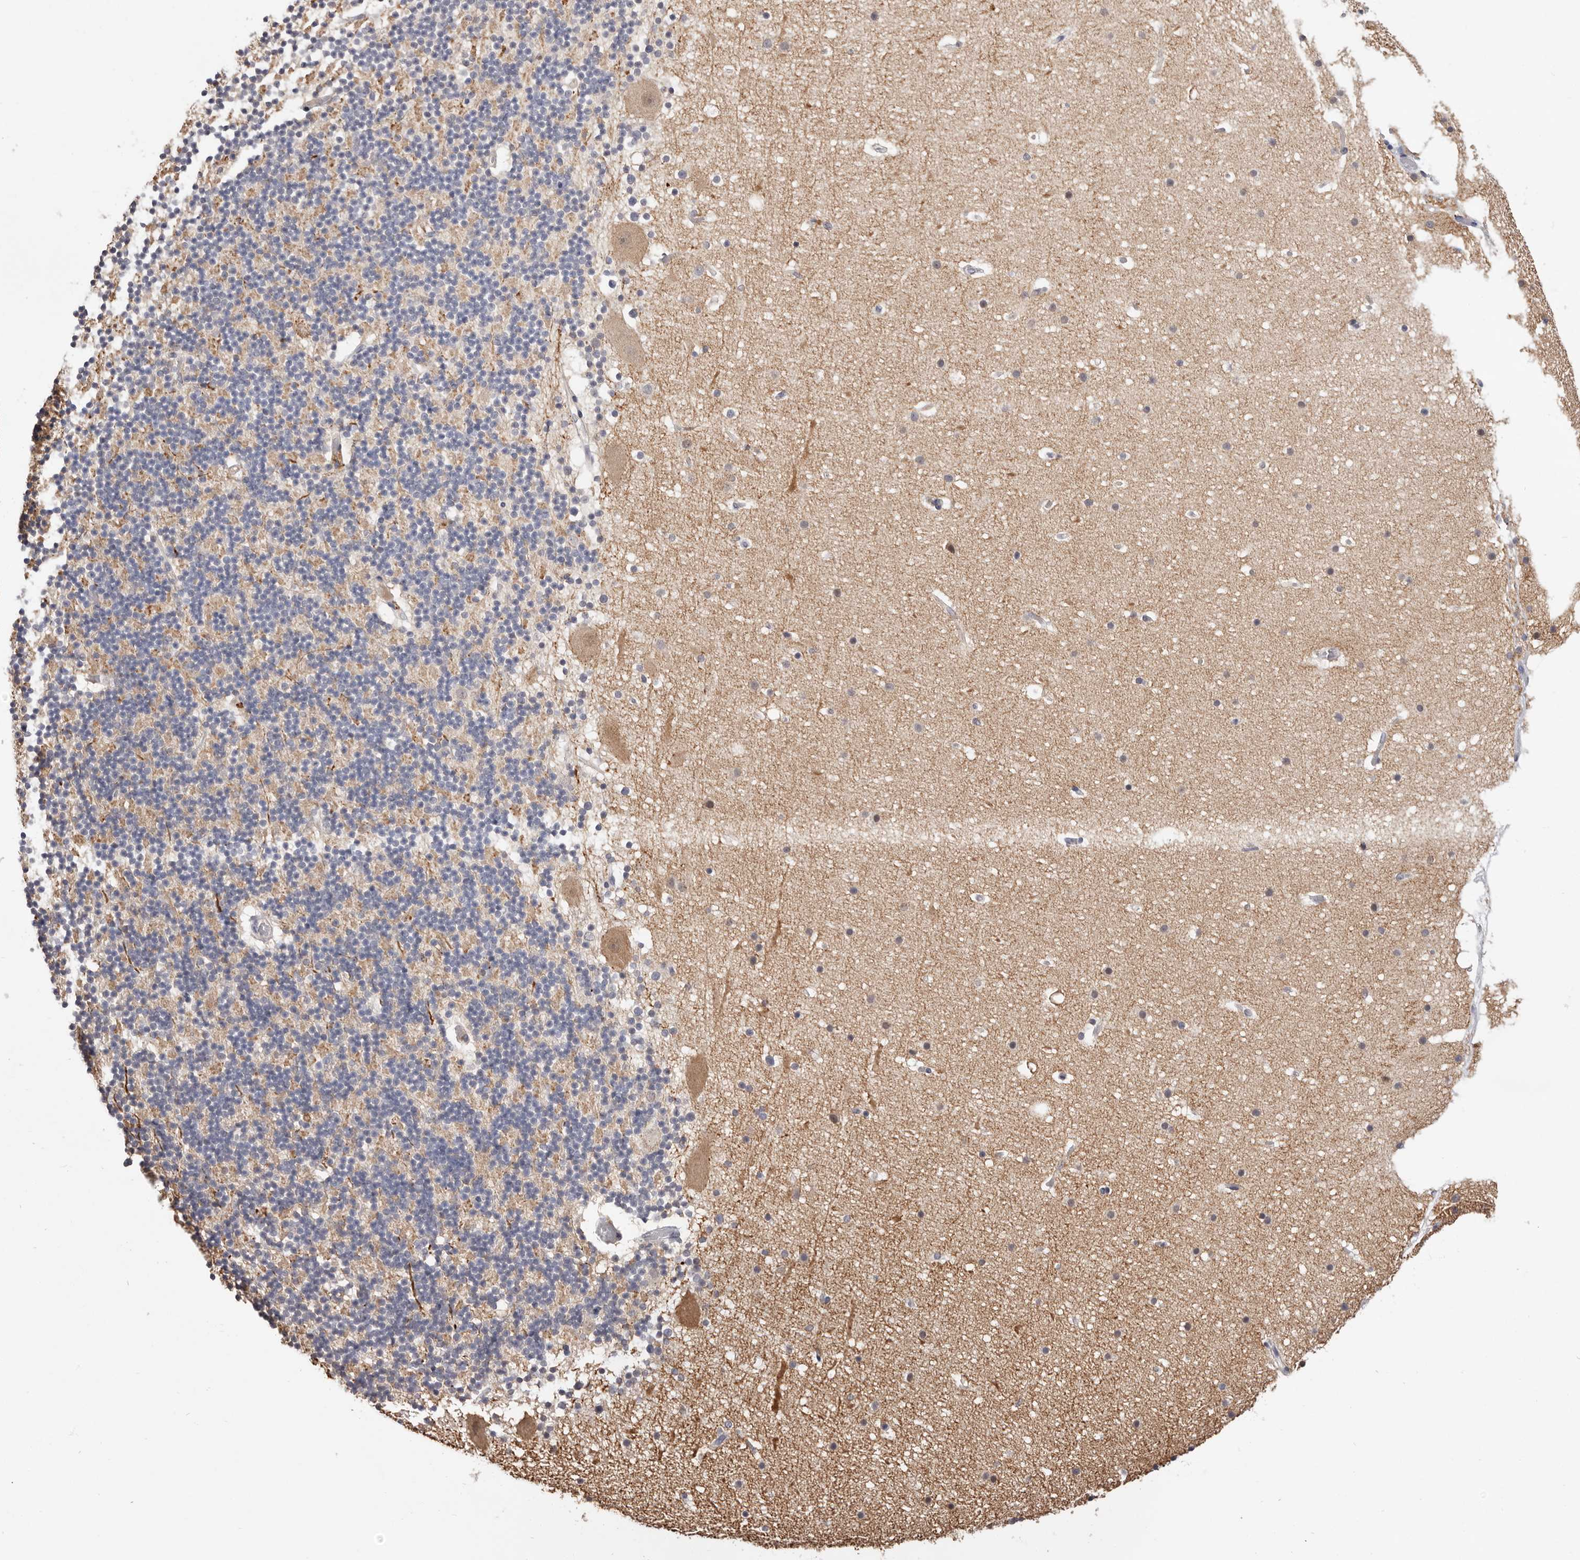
{"staining": {"intensity": "weak", "quantity": "25%-75%", "location": "cytoplasmic/membranous"}, "tissue": "cerebellum", "cell_type": "Cells in granular layer", "image_type": "normal", "snomed": [{"axis": "morphology", "description": "Normal tissue, NOS"}, {"axis": "topography", "description": "Cerebellum"}], "caption": "Immunohistochemical staining of benign human cerebellum demonstrates 25%-75% levels of weak cytoplasmic/membranous protein positivity in approximately 25%-75% of cells in granular layer. (DAB = brown stain, brightfield microscopy at high magnification).", "gene": "DOP1A", "patient": {"sex": "male", "age": 57}}